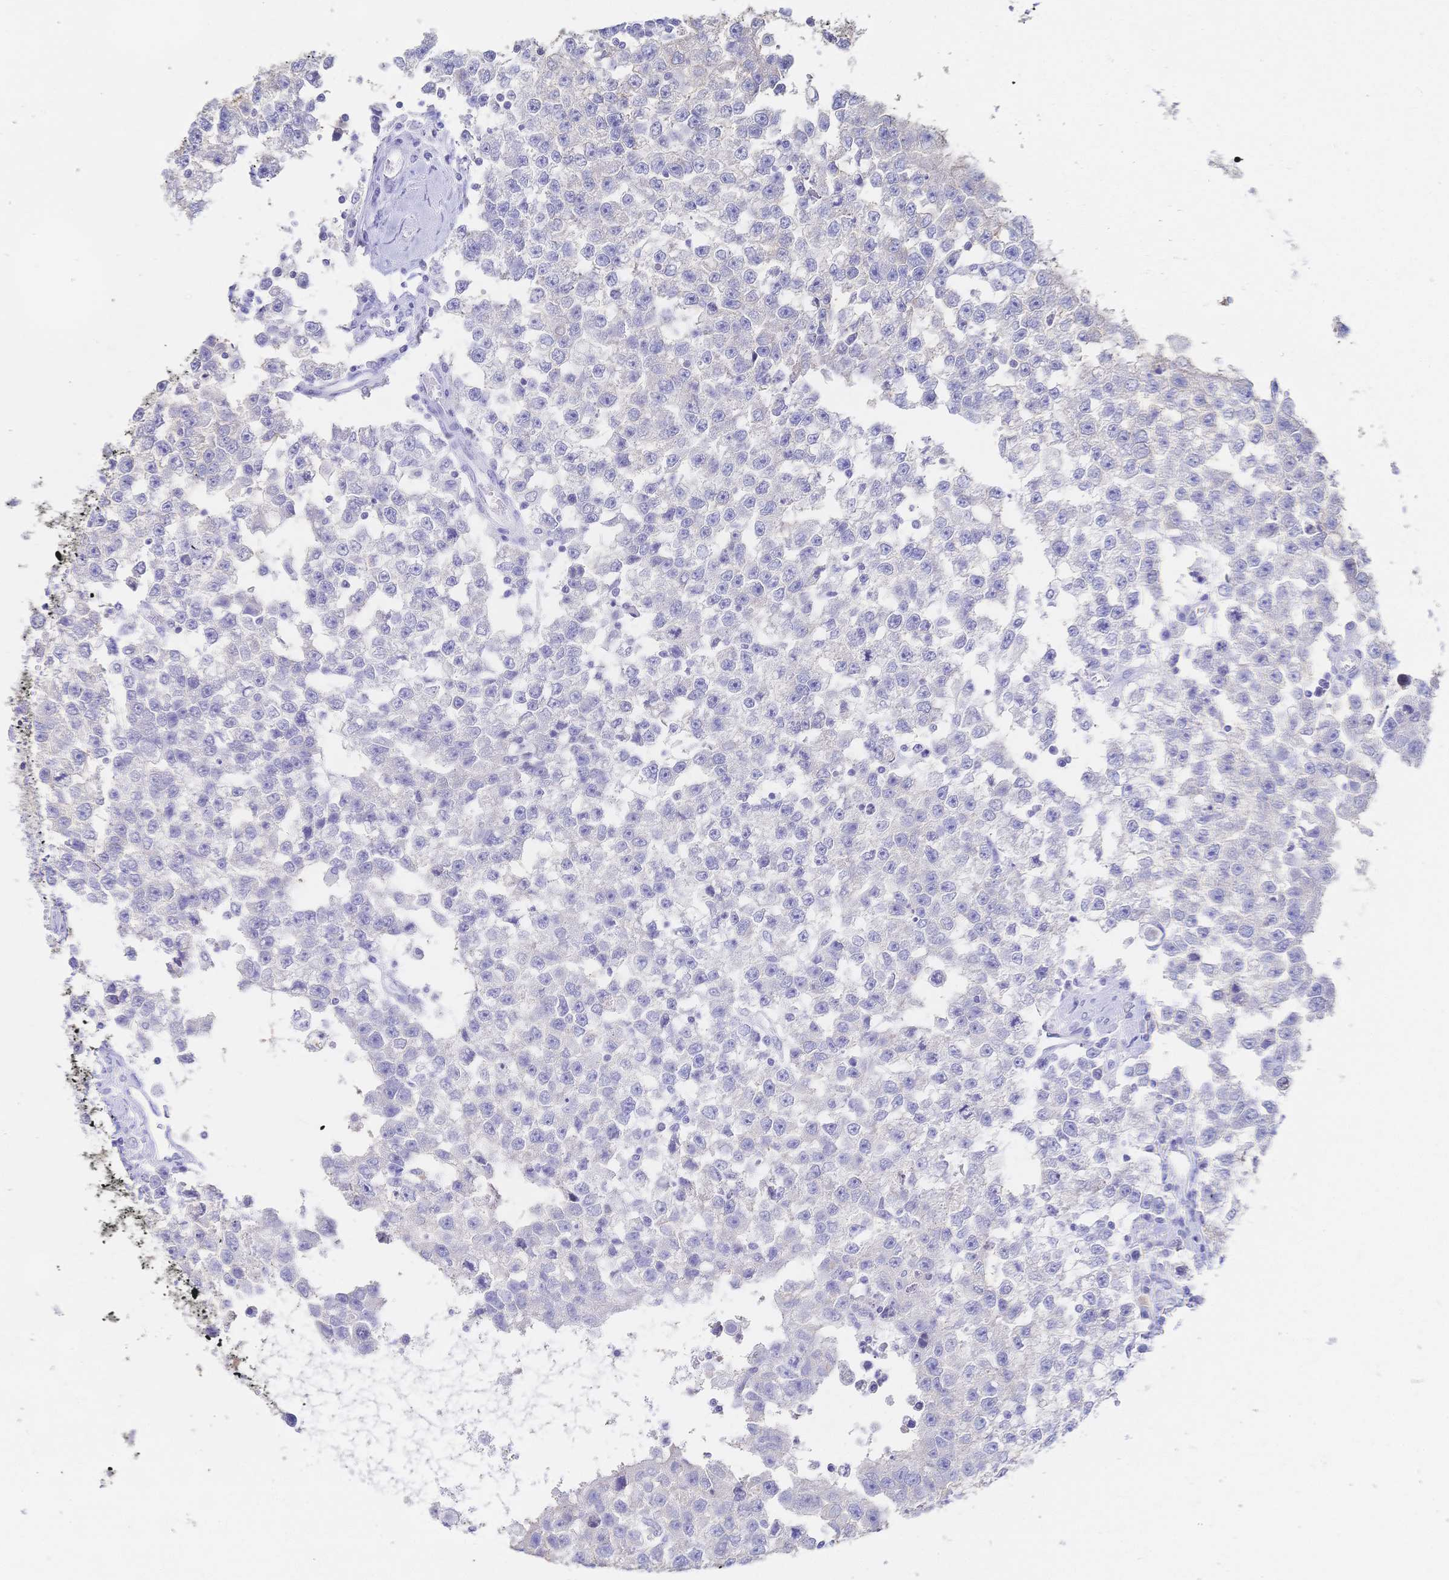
{"staining": {"intensity": "negative", "quantity": "none", "location": "none"}, "tissue": "testis cancer", "cell_type": "Tumor cells", "image_type": "cancer", "snomed": [{"axis": "morphology", "description": "Seminoma, NOS"}, {"axis": "topography", "description": "Testis"}], "caption": "Tumor cells show no significant protein expression in seminoma (testis). Nuclei are stained in blue.", "gene": "RRM1", "patient": {"sex": "male", "age": 34}}